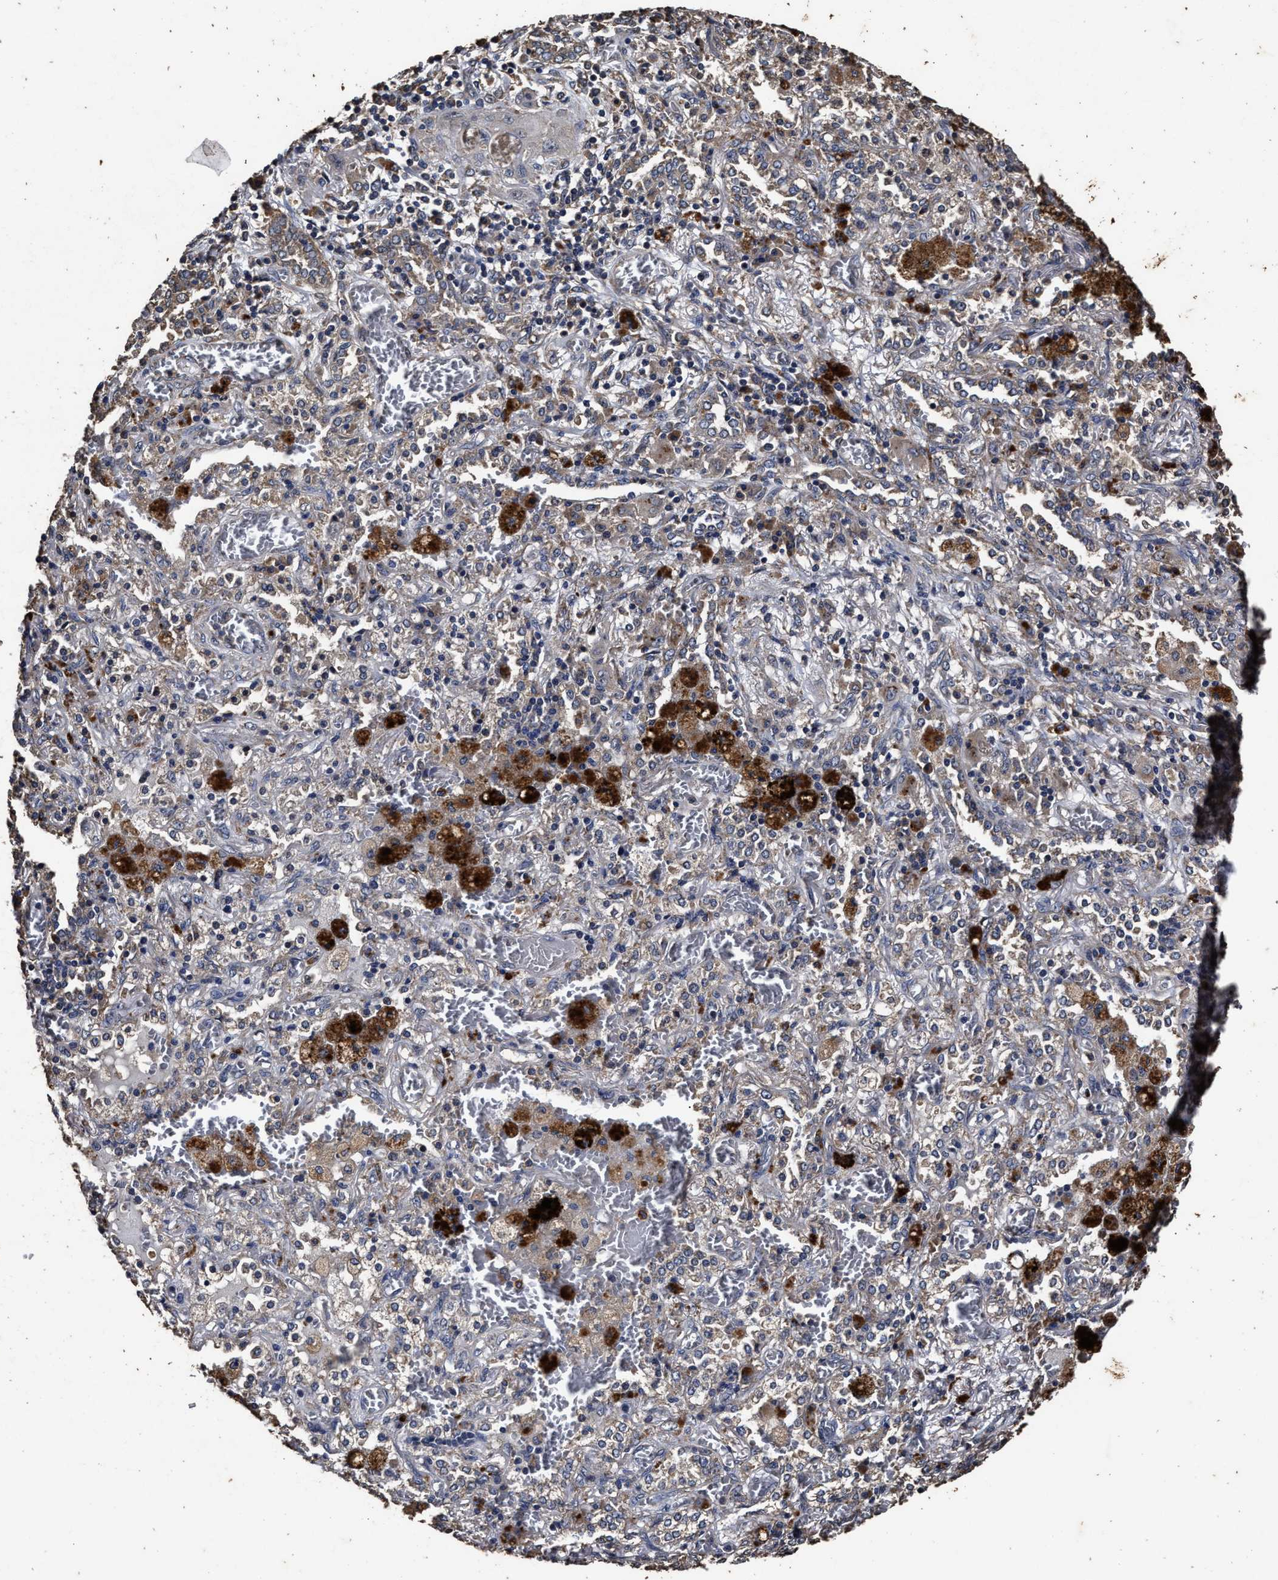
{"staining": {"intensity": "weak", "quantity": ">75%", "location": "cytoplasmic/membranous"}, "tissue": "lung cancer", "cell_type": "Tumor cells", "image_type": "cancer", "snomed": [{"axis": "morphology", "description": "Squamous cell carcinoma, NOS"}, {"axis": "topography", "description": "Lung"}], "caption": "A brown stain highlights weak cytoplasmic/membranous positivity of a protein in human lung cancer tumor cells.", "gene": "PPM1K", "patient": {"sex": "female", "age": 47}}